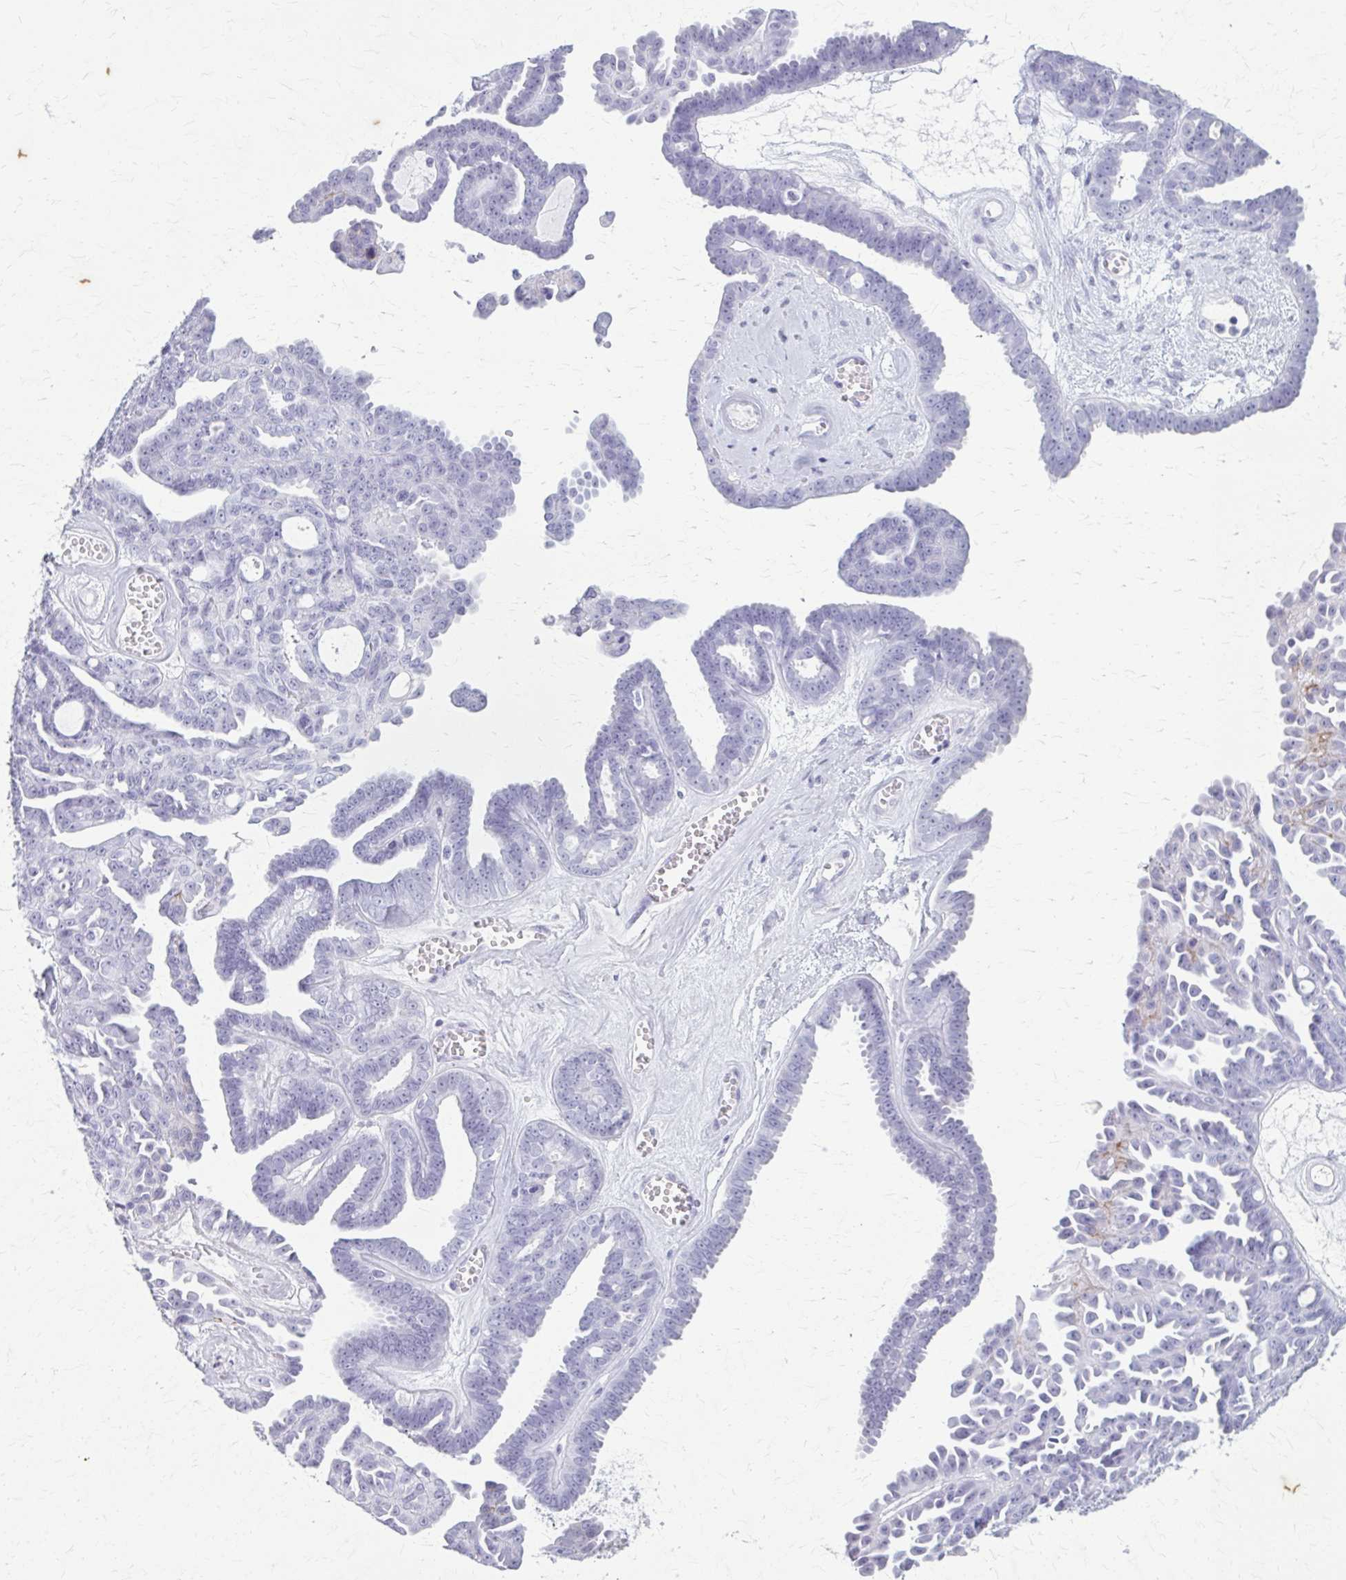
{"staining": {"intensity": "negative", "quantity": "none", "location": "none"}, "tissue": "ovarian cancer", "cell_type": "Tumor cells", "image_type": "cancer", "snomed": [{"axis": "morphology", "description": "Cystadenocarcinoma, serous, NOS"}, {"axis": "topography", "description": "Ovary"}], "caption": "Immunohistochemistry micrograph of neoplastic tissue: serous cystadenocarcinoma (ovarian) stained with DAB displays no significant protein positivity in tumor cells.", "gene": "KRT5", "patient": {"sex": "female", "age": 71}}